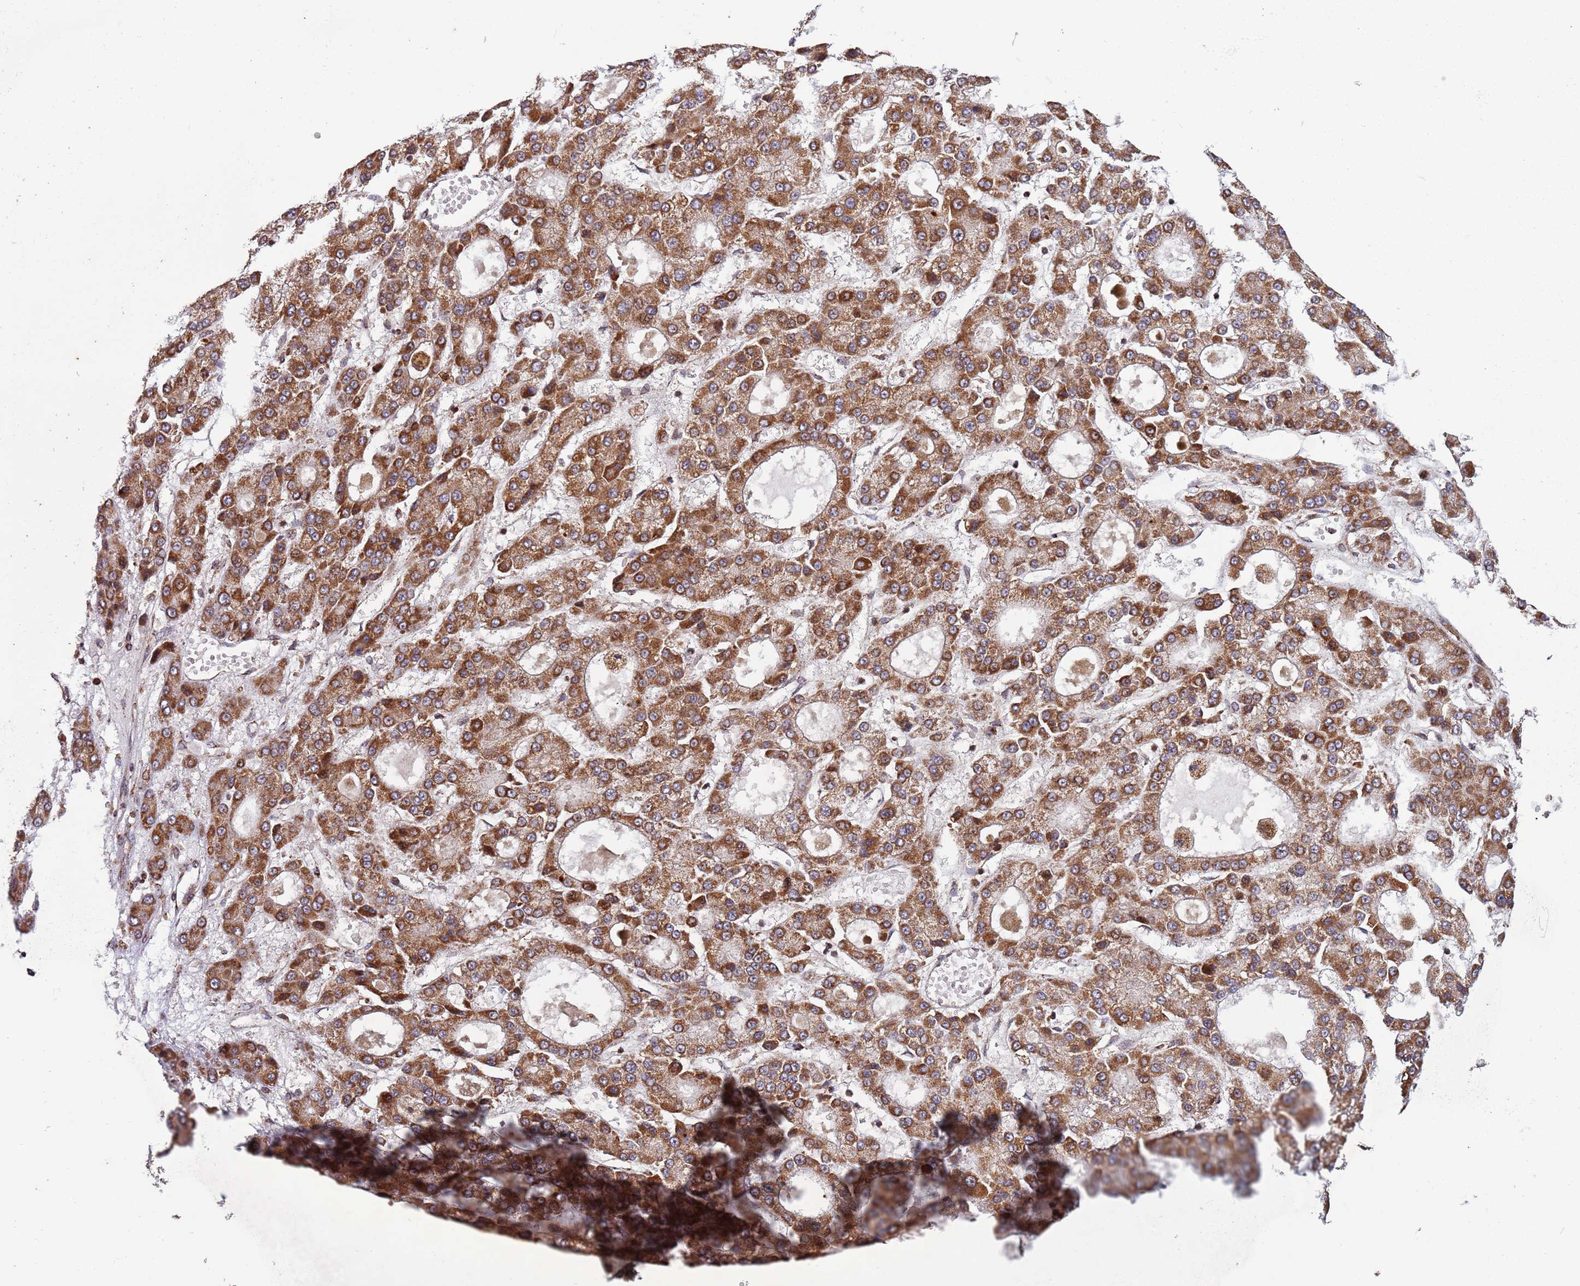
{"staining": {"intensity": "moderate", "quantity": ">75%", "location": "cytoplasmic/membranous"}, "tissue": "liver cancer", "cell_type": "Tumor cells", "image_type": "cancer", "snomed": [{"axis": "morphology", "description": "Carcinoma, Hepatocellular, NOS"}, {"axis": "topography", "description": "Liver"}], "caption": "The histopathology image shows immunohistochemical staining of liver cancer. There is moderate cytoplasmic/membranous staining is appreciated in about >75% of tumor cells. The staining was performed using DAB, with brown indicating positive protein expression. Nuclei are stained blue with hematoxylin.", "gene": "RCOR2", "patient": {"sex": "male", "age": 70}}